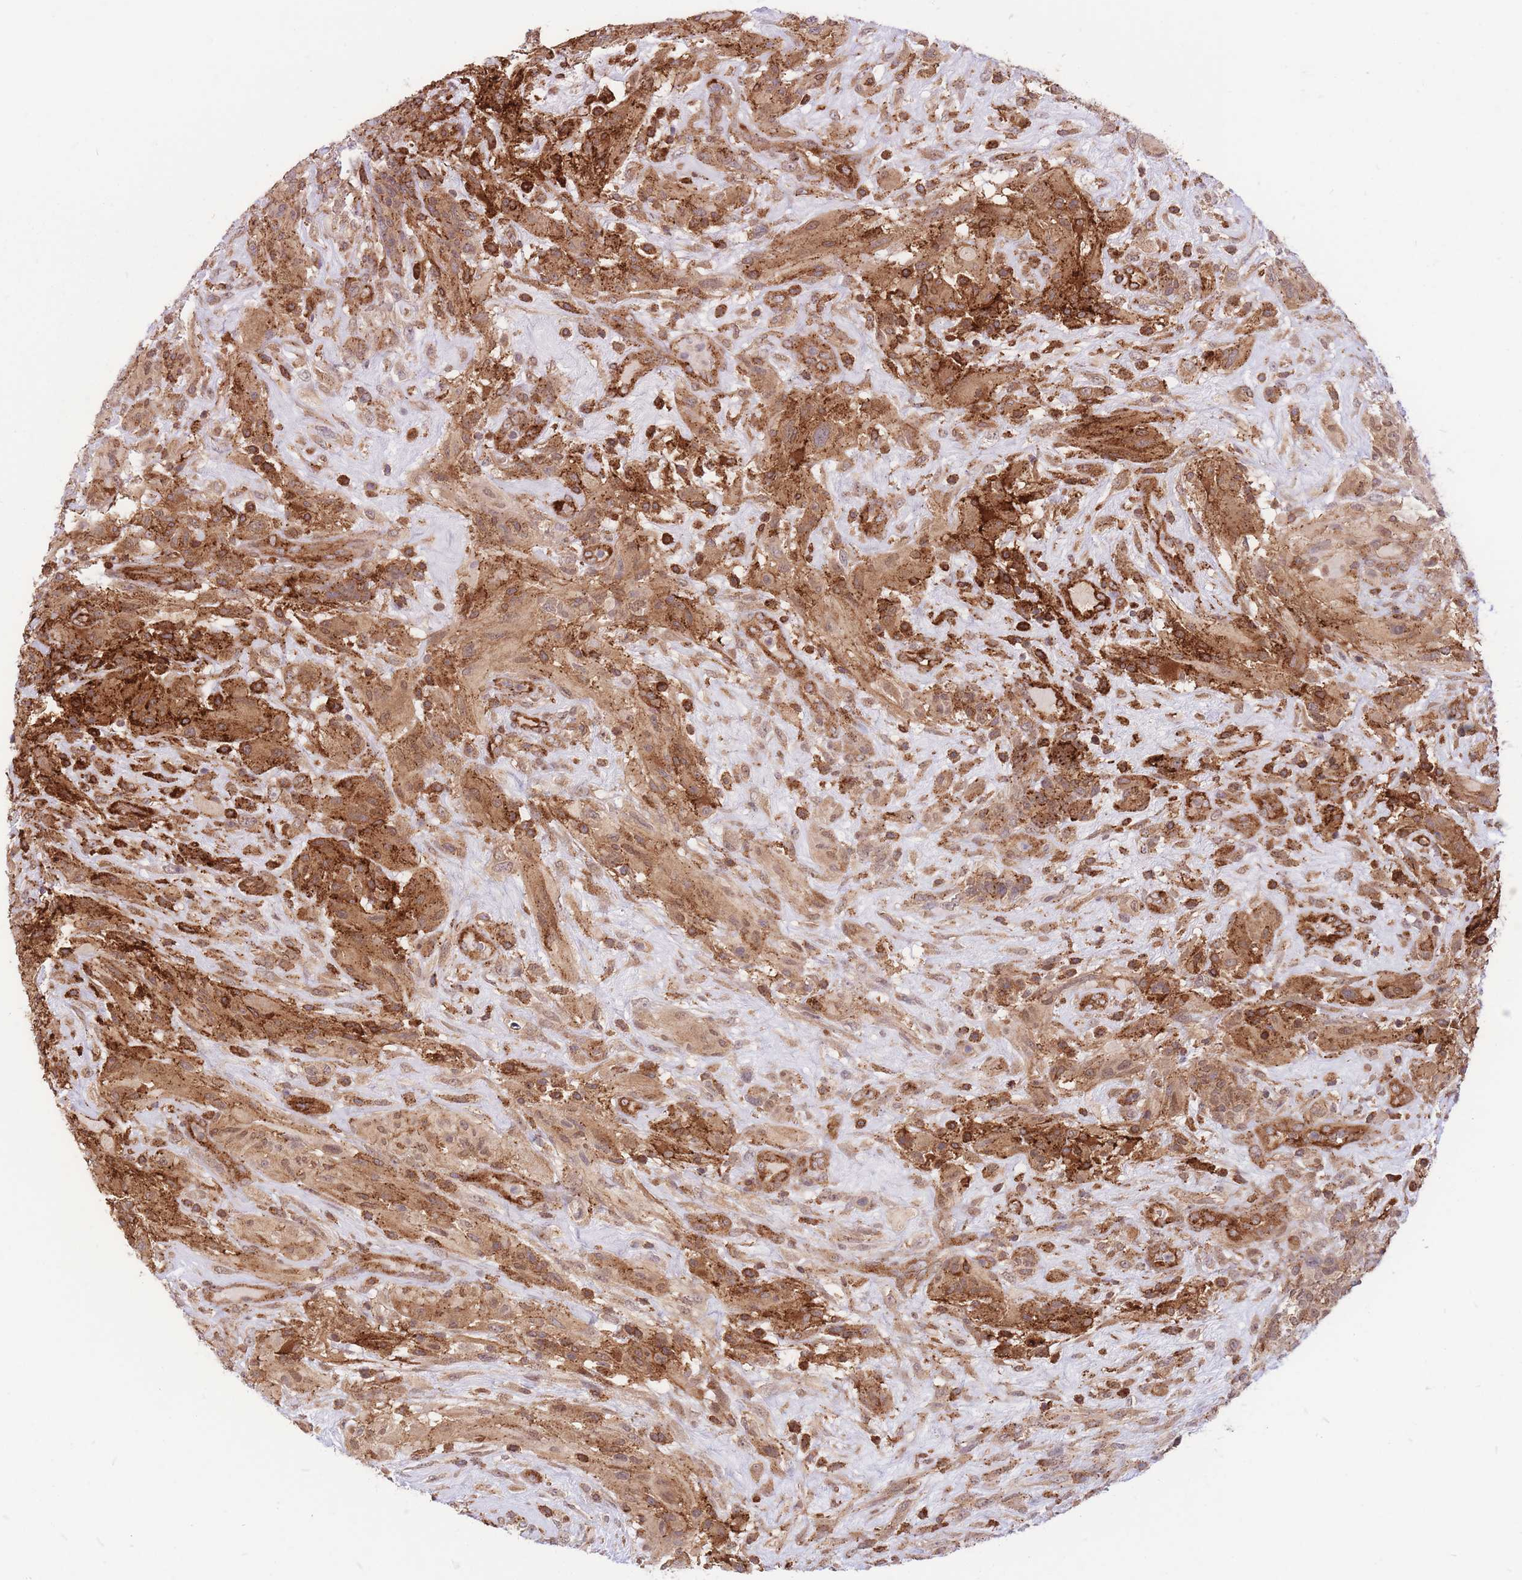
{"staining": {"intensity": "strong", "quantity": "25%-75%", "location": "cytoplasmic/membranous"}, "tissue": "glioma", "cell_type": "Tumor cells", "image_type": "cancer", "snomed": [{"axis": "morphology", "description": "Glioma, malignant, High grade"}, {"axis": "topography", "description": "Brain"}], "caption": "A high amount of strong cytoplasmic/membranous expression is identified in approximately 25%-75% of tumor cells in glioma tissue.", "gene": "TCF20", "patient": {"sex": "male", "age": 61}}